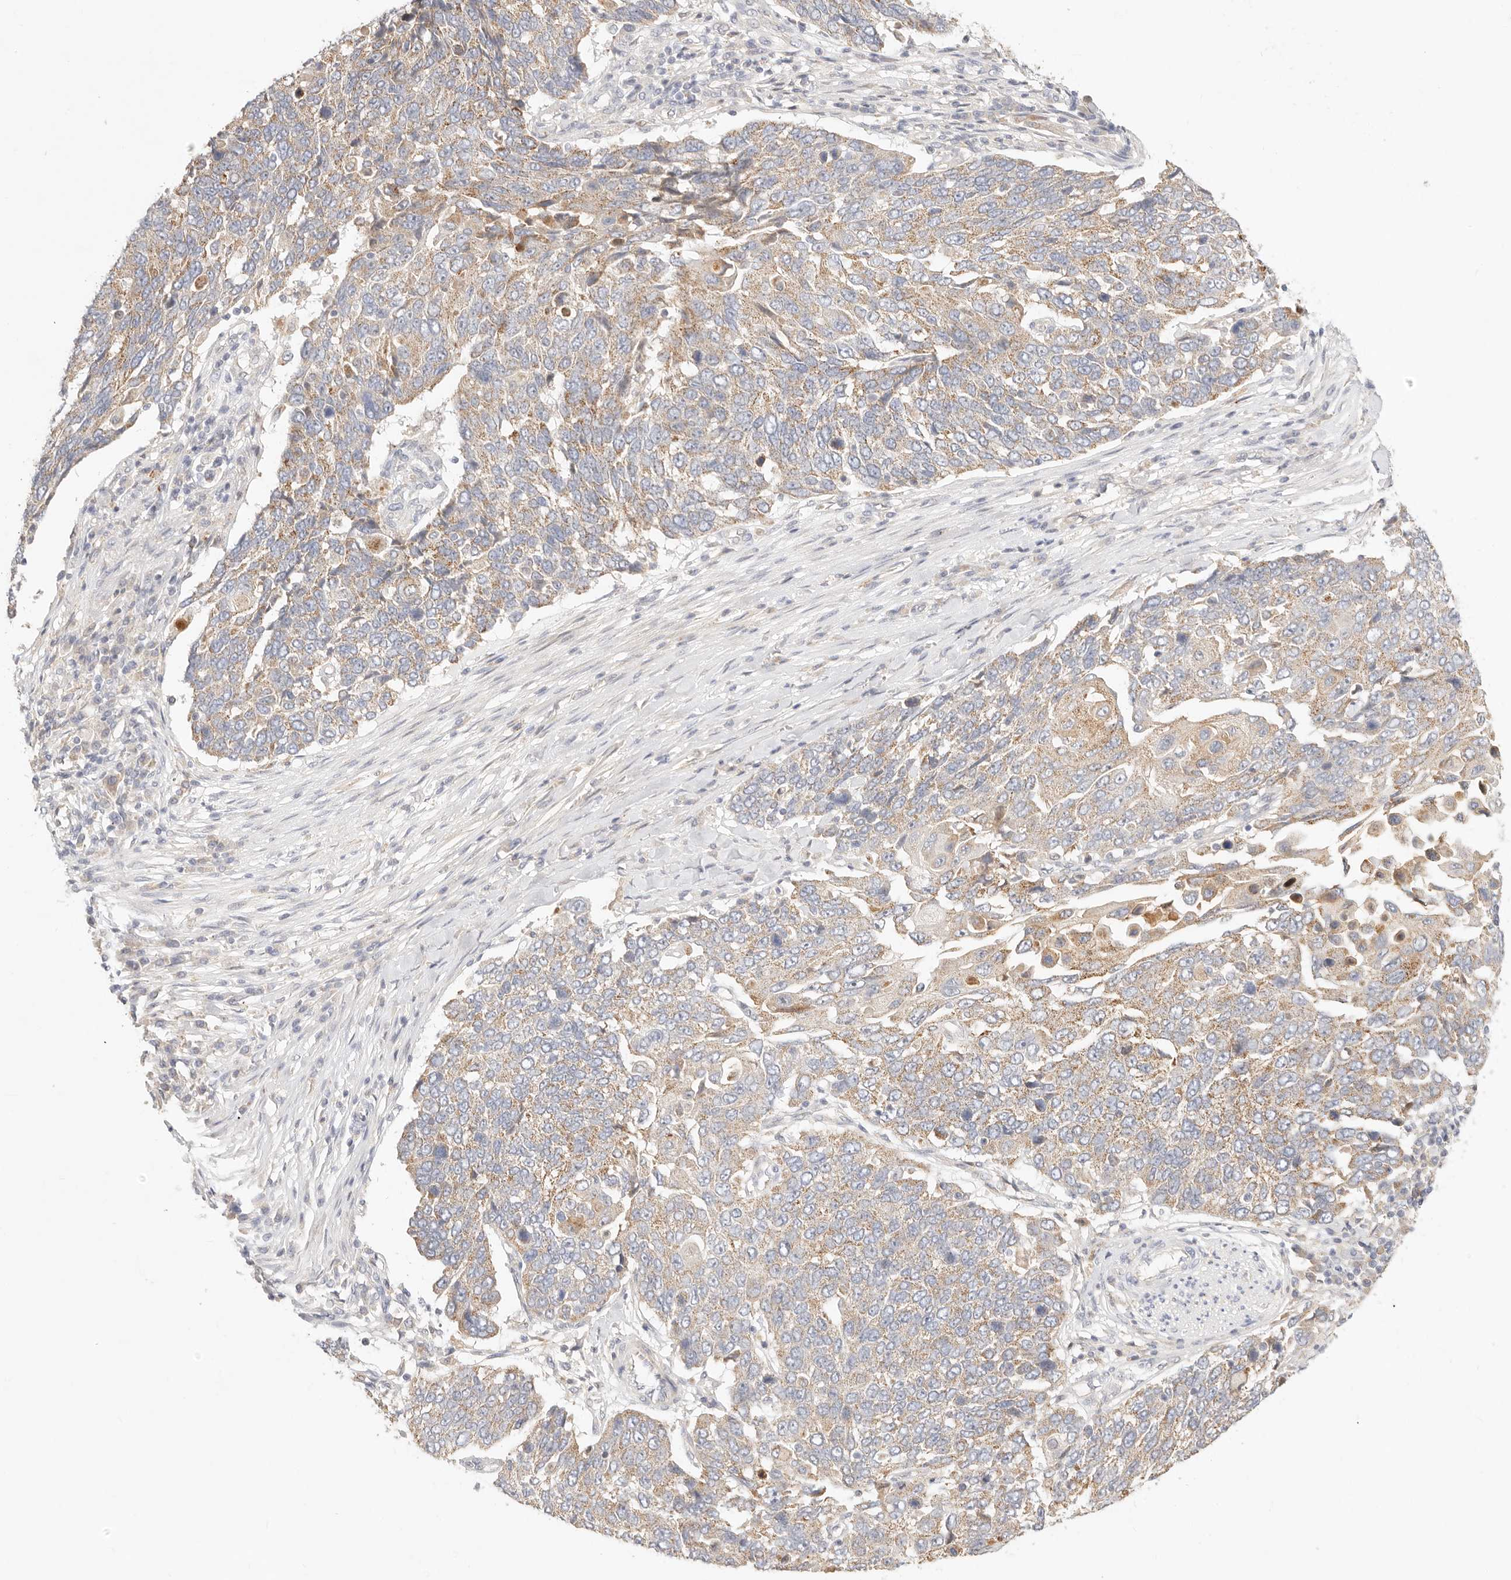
{"staining": {"intensity": "moderate", "quantity": "<25%", "location": "cytoplasmic/membranous"}, "tissue": "lung cancer", "cell_type": "Tumor cells", "image_type": "cancer", "snomed": [{"axis": "morphology", "description": "Squamous cell carcinoma, NOS"}, {"axis": "topography", "description": "Lung"}], "caption": "The micrograph exhibits a brown stain indicating the presence of a protein in the cytoplasmic/membranous of tumor cells in lung squamous cell carcinoma.", "gene": "ACOX1", "patient": {"sex": "male", "age": 66}}